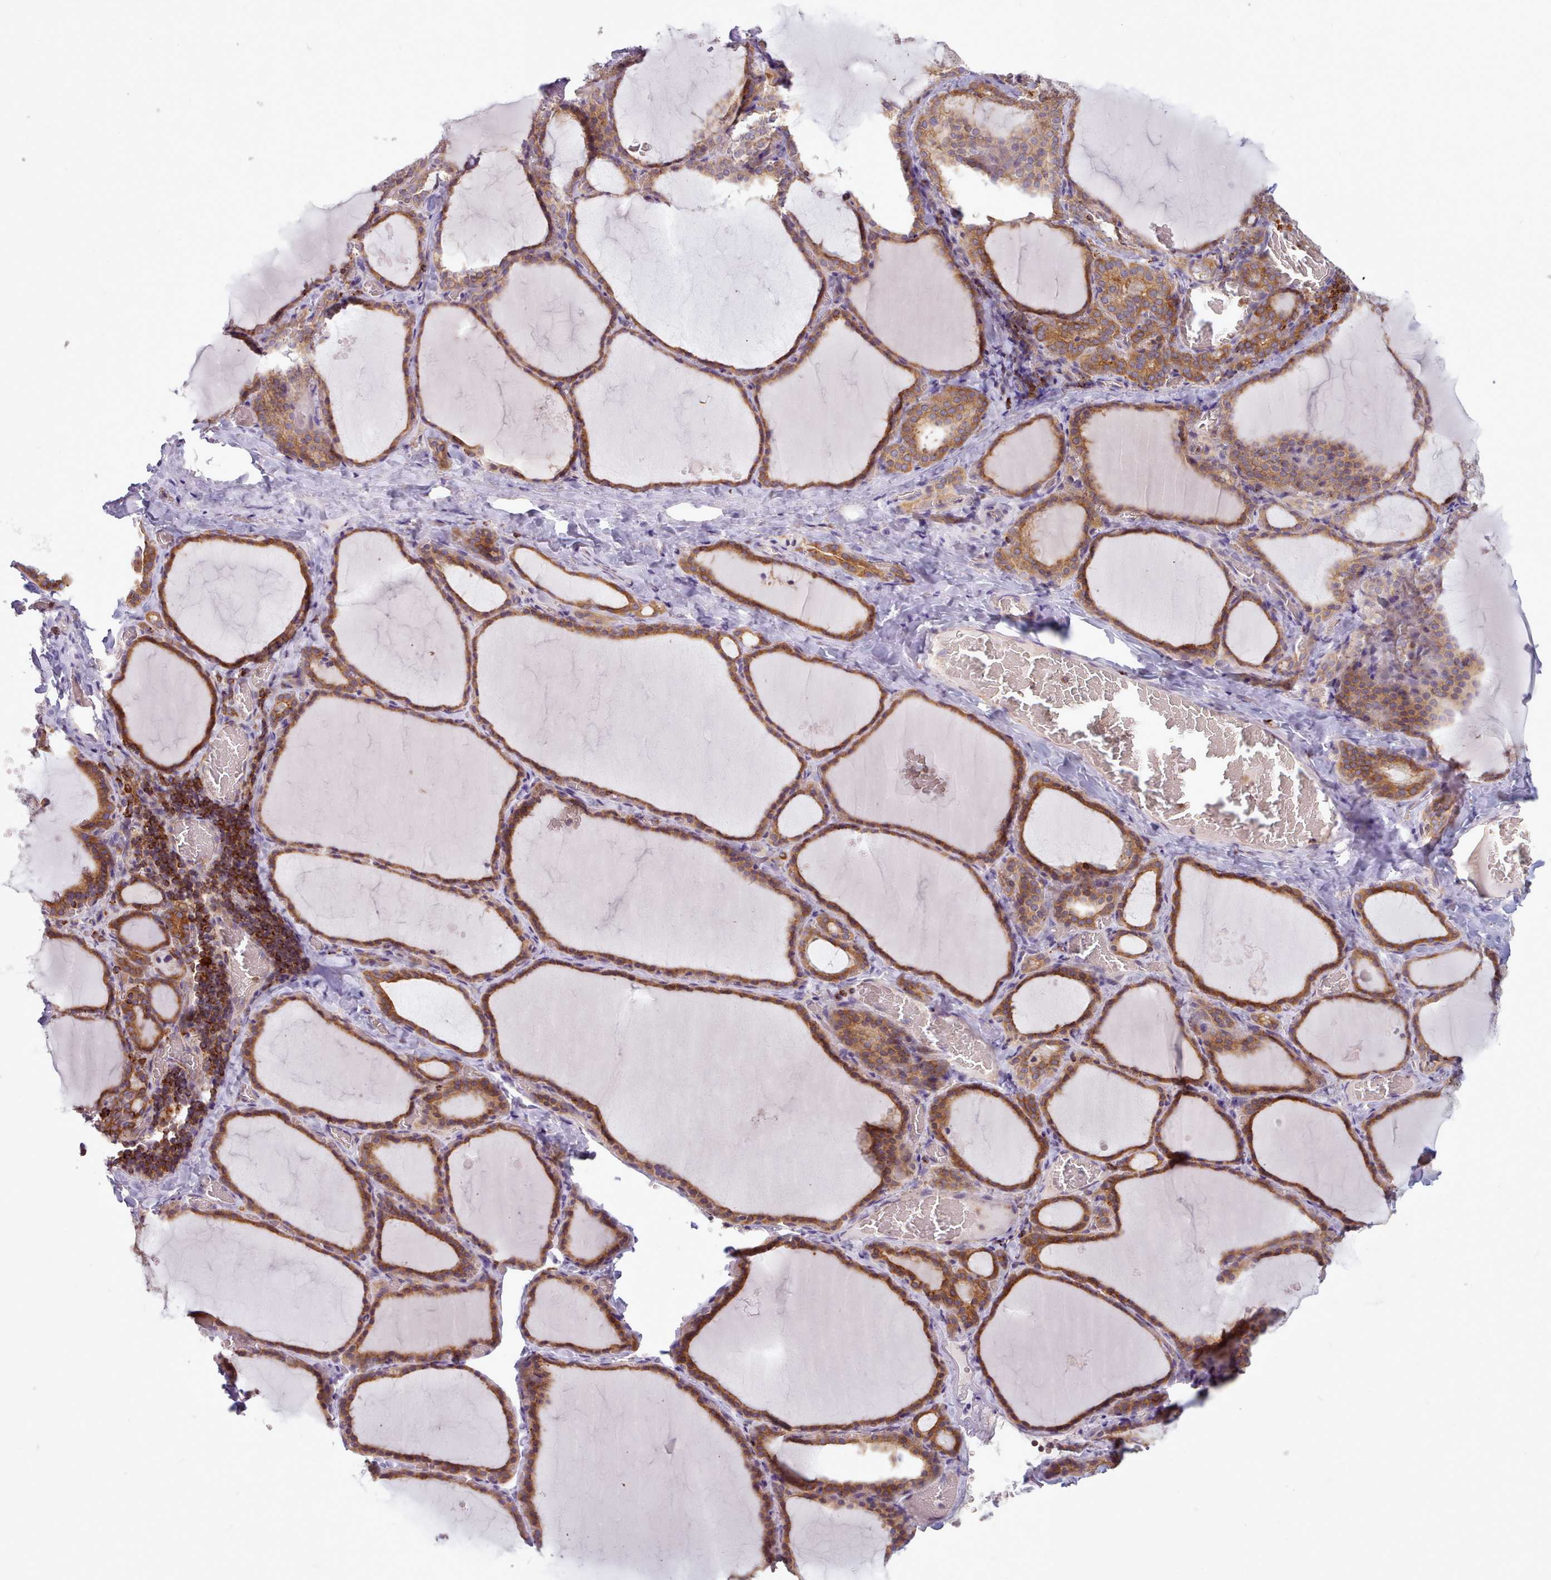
{"staining": {"intensity": "moderate", "quantity": ">75%", "location": "cytoplasmic/membranous"}, "tissue": "thyroid gland", "cell_type": "Glandular cells", "image_type": "normal", "snomed": [{"axis": "morphology", "description": "Normal tissue, NOS"}, {"axis": "topography", "description": "Thyroid gland"}], "caption": "Protein staining by immunohistochemistry exhibits moderate cytoplasmic/membranous expression in approximately >75% of glandular cells in benign thyroid gland. (DAB IHC, brown staining for protein, blue staining for nuclei).", "gene": "CRYBG1", "patient": {"sex": "female", "age": 39}}